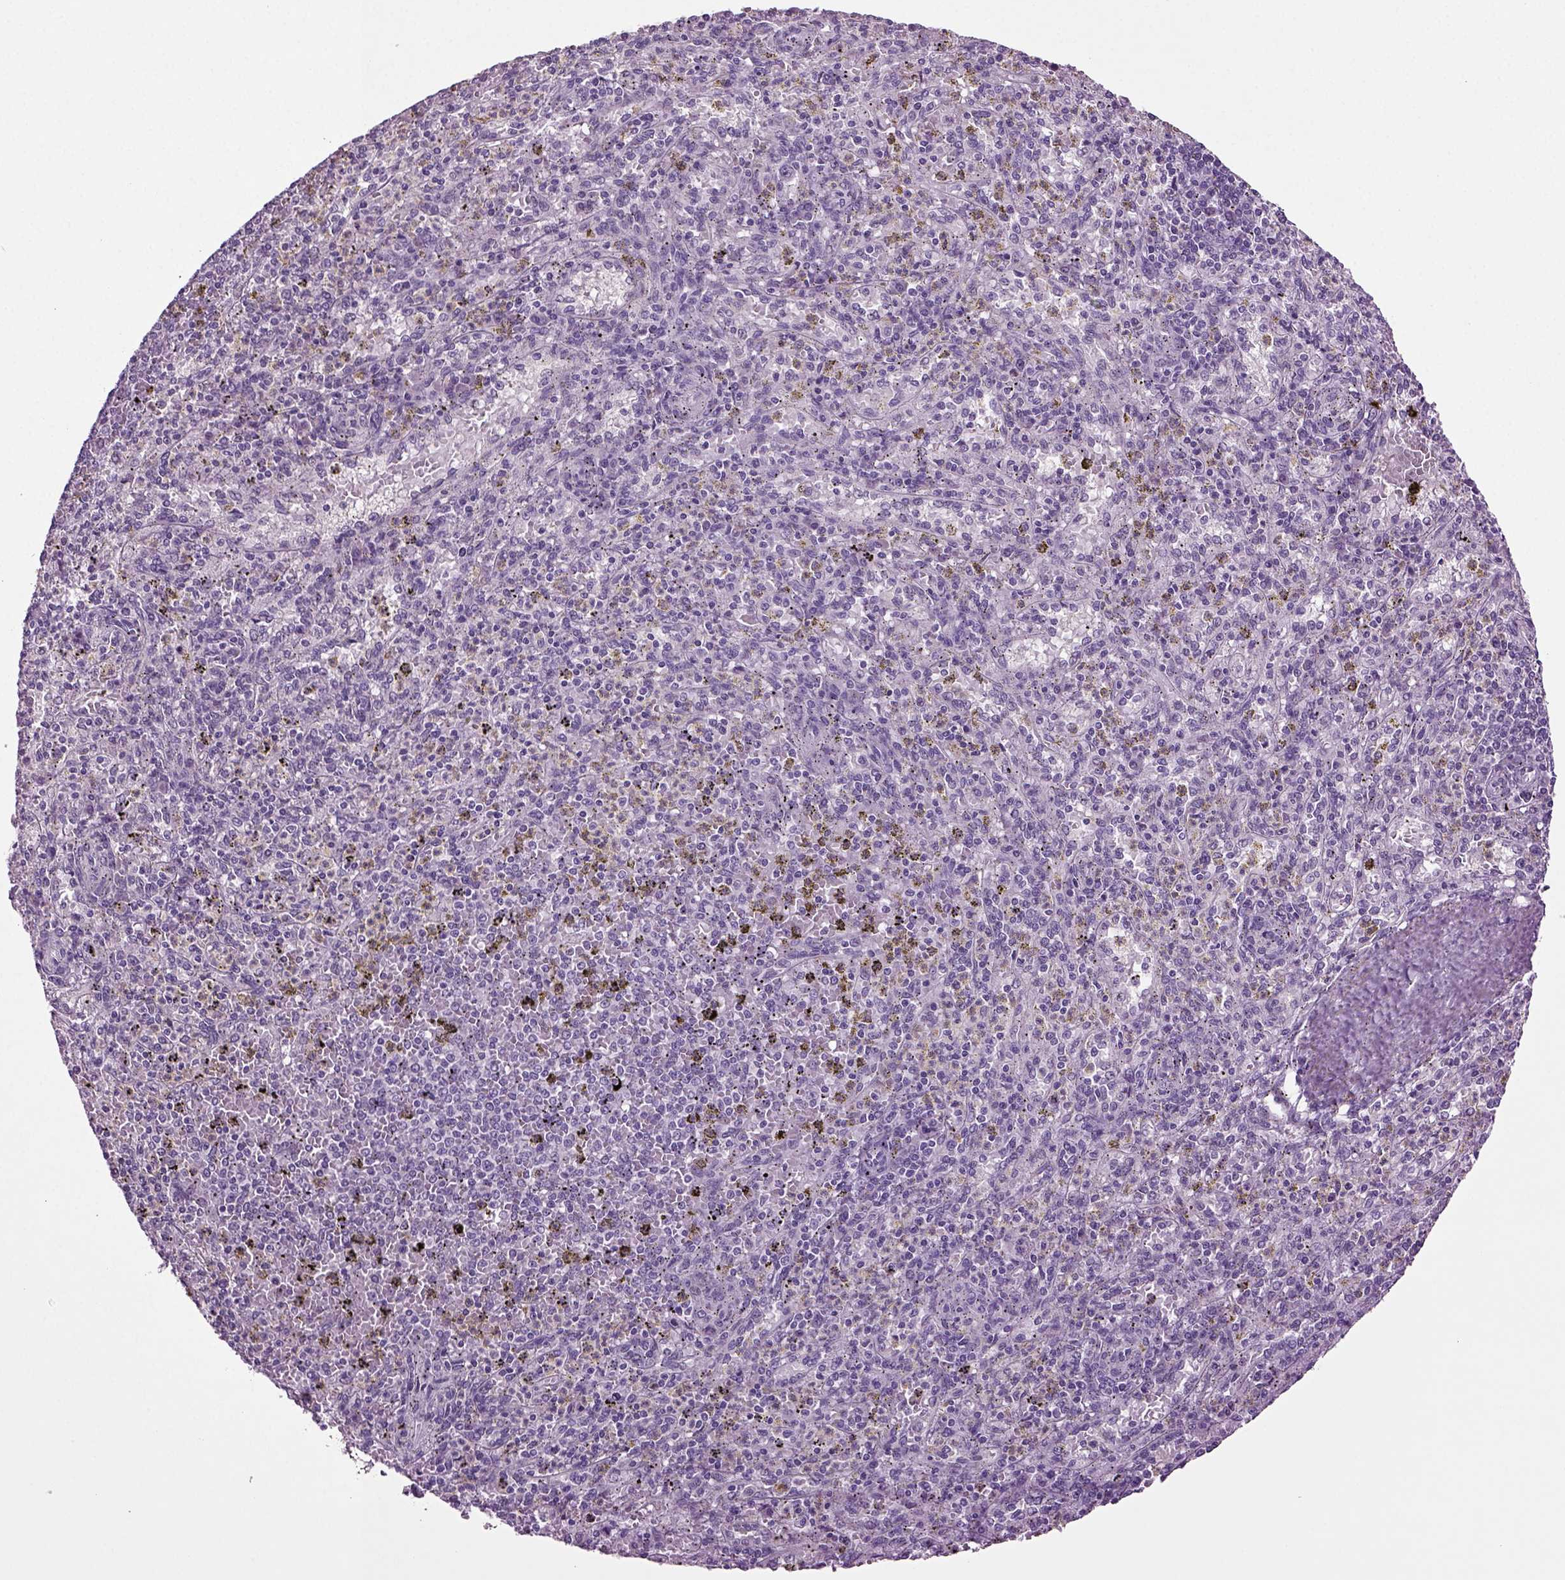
{"staining": {"intensity": "negative", "quantity": "none", "location": "none"}, "tissue": "spleen", "cell_type": "Cells in red pulp", "image_type": "normal", "snomed": [{"axis": "morphology", "description": "Normal tissue, NOS"}, {"axis": "topography", "description": "Spleen"}], "caption": "Cells in red pulp are negative for brown protein staining in unremarkable spleen. (Immunohistochemistry, brightfield microscopy, high magnification).", "gene": "SLC17A6", "patient": {"sex": "male", "age": 60}}